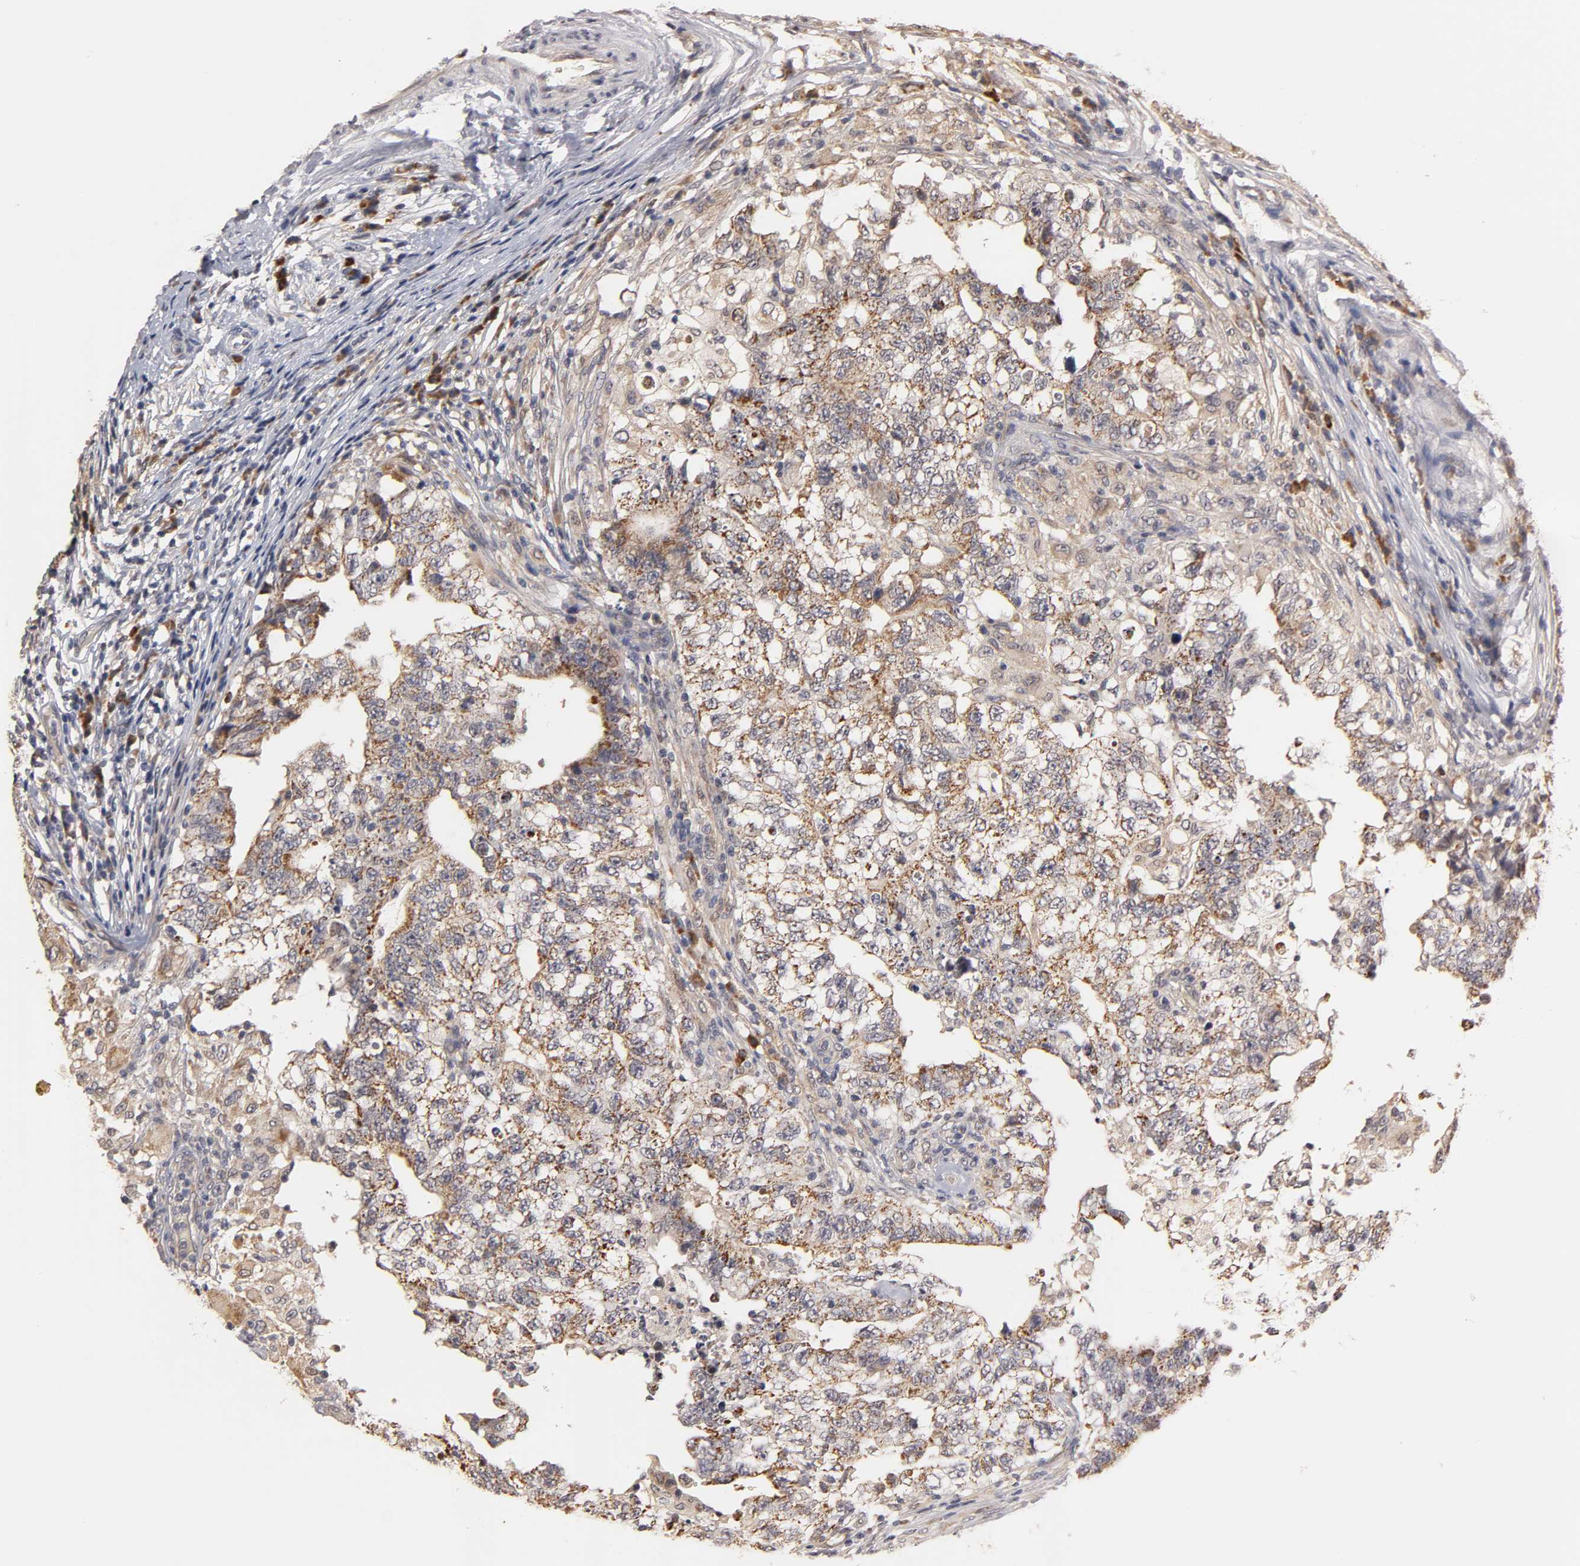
{"staining": {"intensity": "moderate", "quantity": ">75%", "location": "cytoplasmic/membranous"}, "tissue": "testis cancer", "cell_type": "Tumor cells", "image_type": "cancer", "snomed": [{"axis": "morphology", "description": "Carcinoma, Embryonal, NOS"}, {"axis": "topography", "description": "Testis"}], "caption": "Immunohistochemistry photomicrograph of neoplastic tissue: testis cancer (embryonal carcinoma) stained using immunohistochemistry (IHC) shows medium levels of moderate protein expression localized specifically in the cytoplasmic/membranous of tumor cells, appearing as a cytoplasmic/membranous brown color.", "gene": "GSTZ1", "patient": {"sex": "male", "age": 21}}